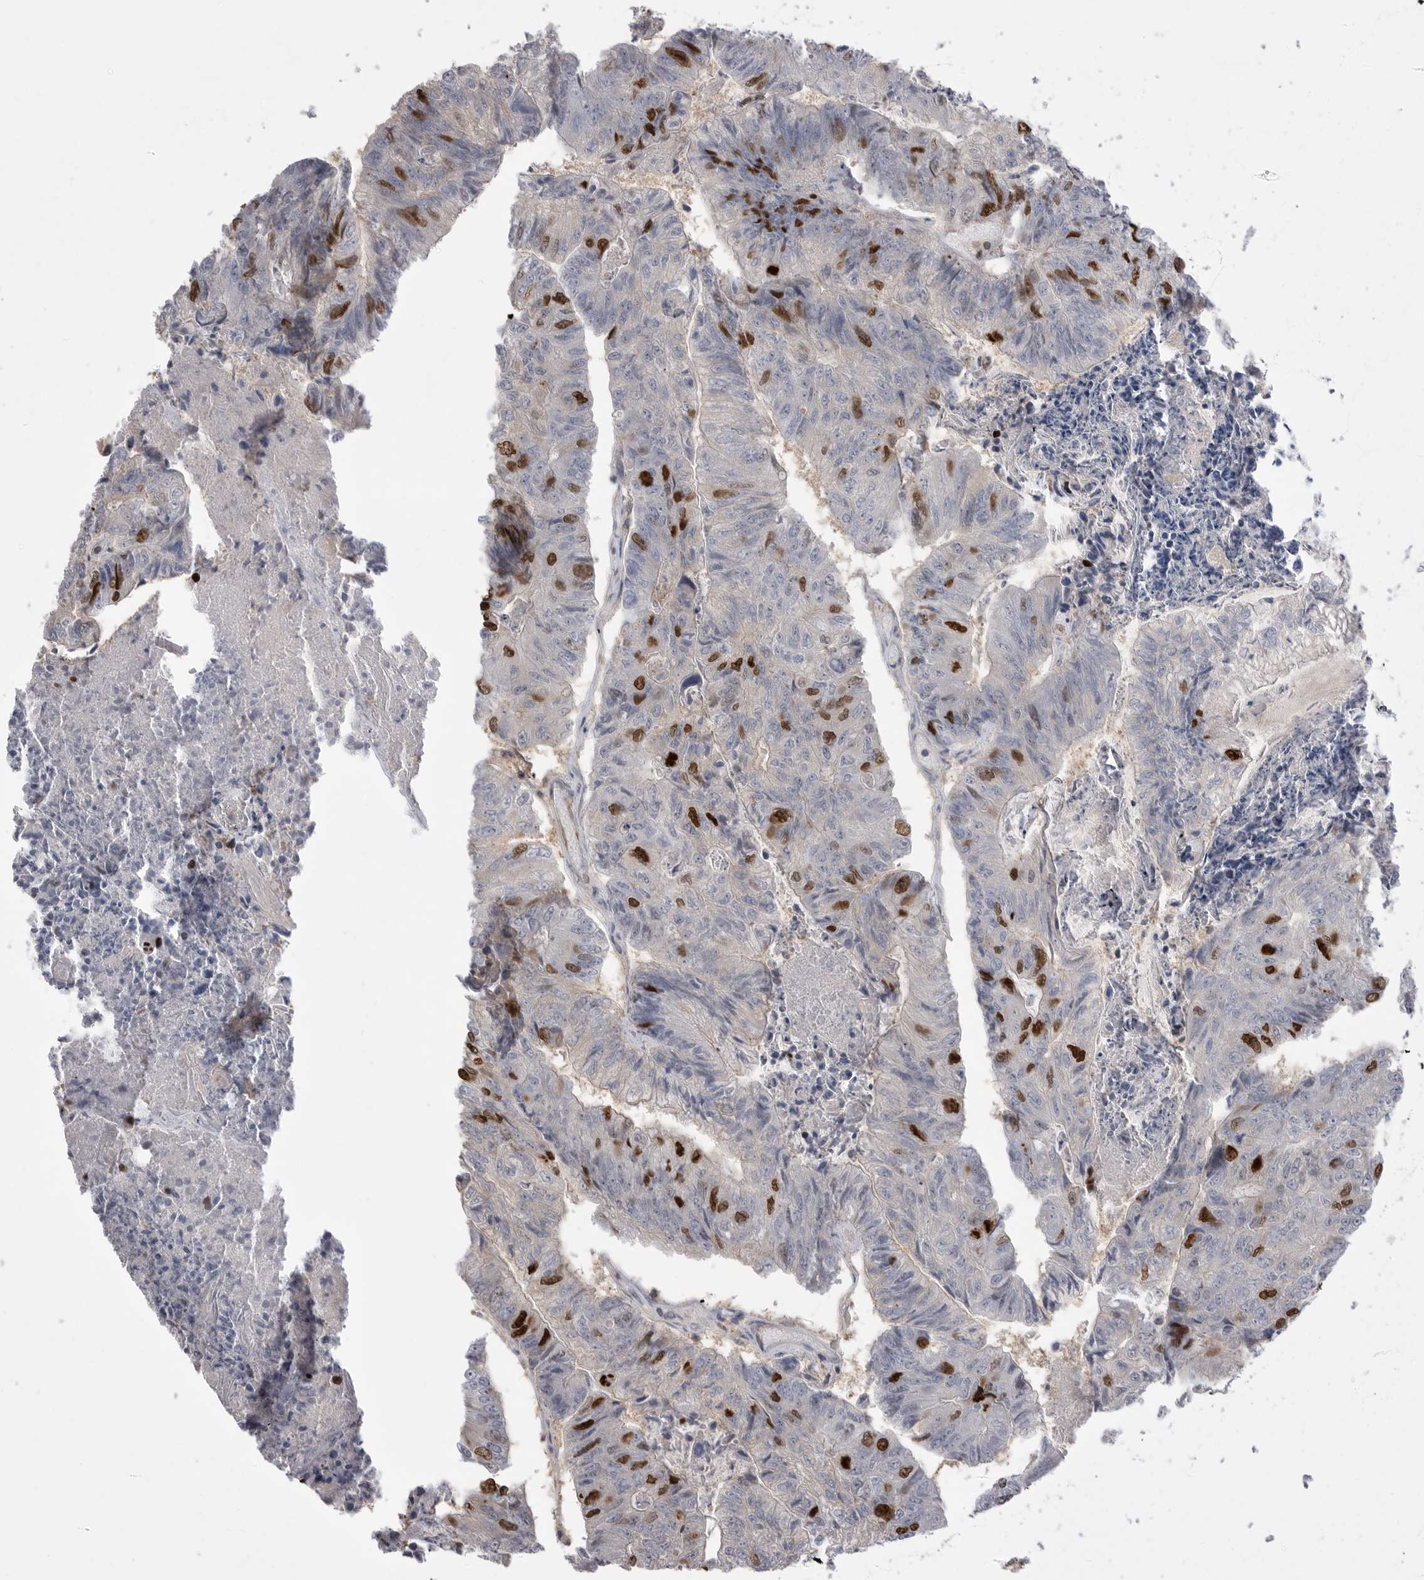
{"staining": {"intensity": "strong", "quantity": "<25%", "location": "nuclear"}, "tissue": "colorectal cancer", "cell_type": "Tumor cells", "image_type": "cancer", "snomed": [{"axis": "morphology", "description": "Adenocarcinoma, NOS"}, {"axis": "topography", "description": "Colon"}], "caption": "Protein staining of colorectal adenocarcinoma tissue shows strong nuclear expression in about <25% of tumor cells.", "gene": "TOP2A", "patient": {"sex": "female", "age": 67}}